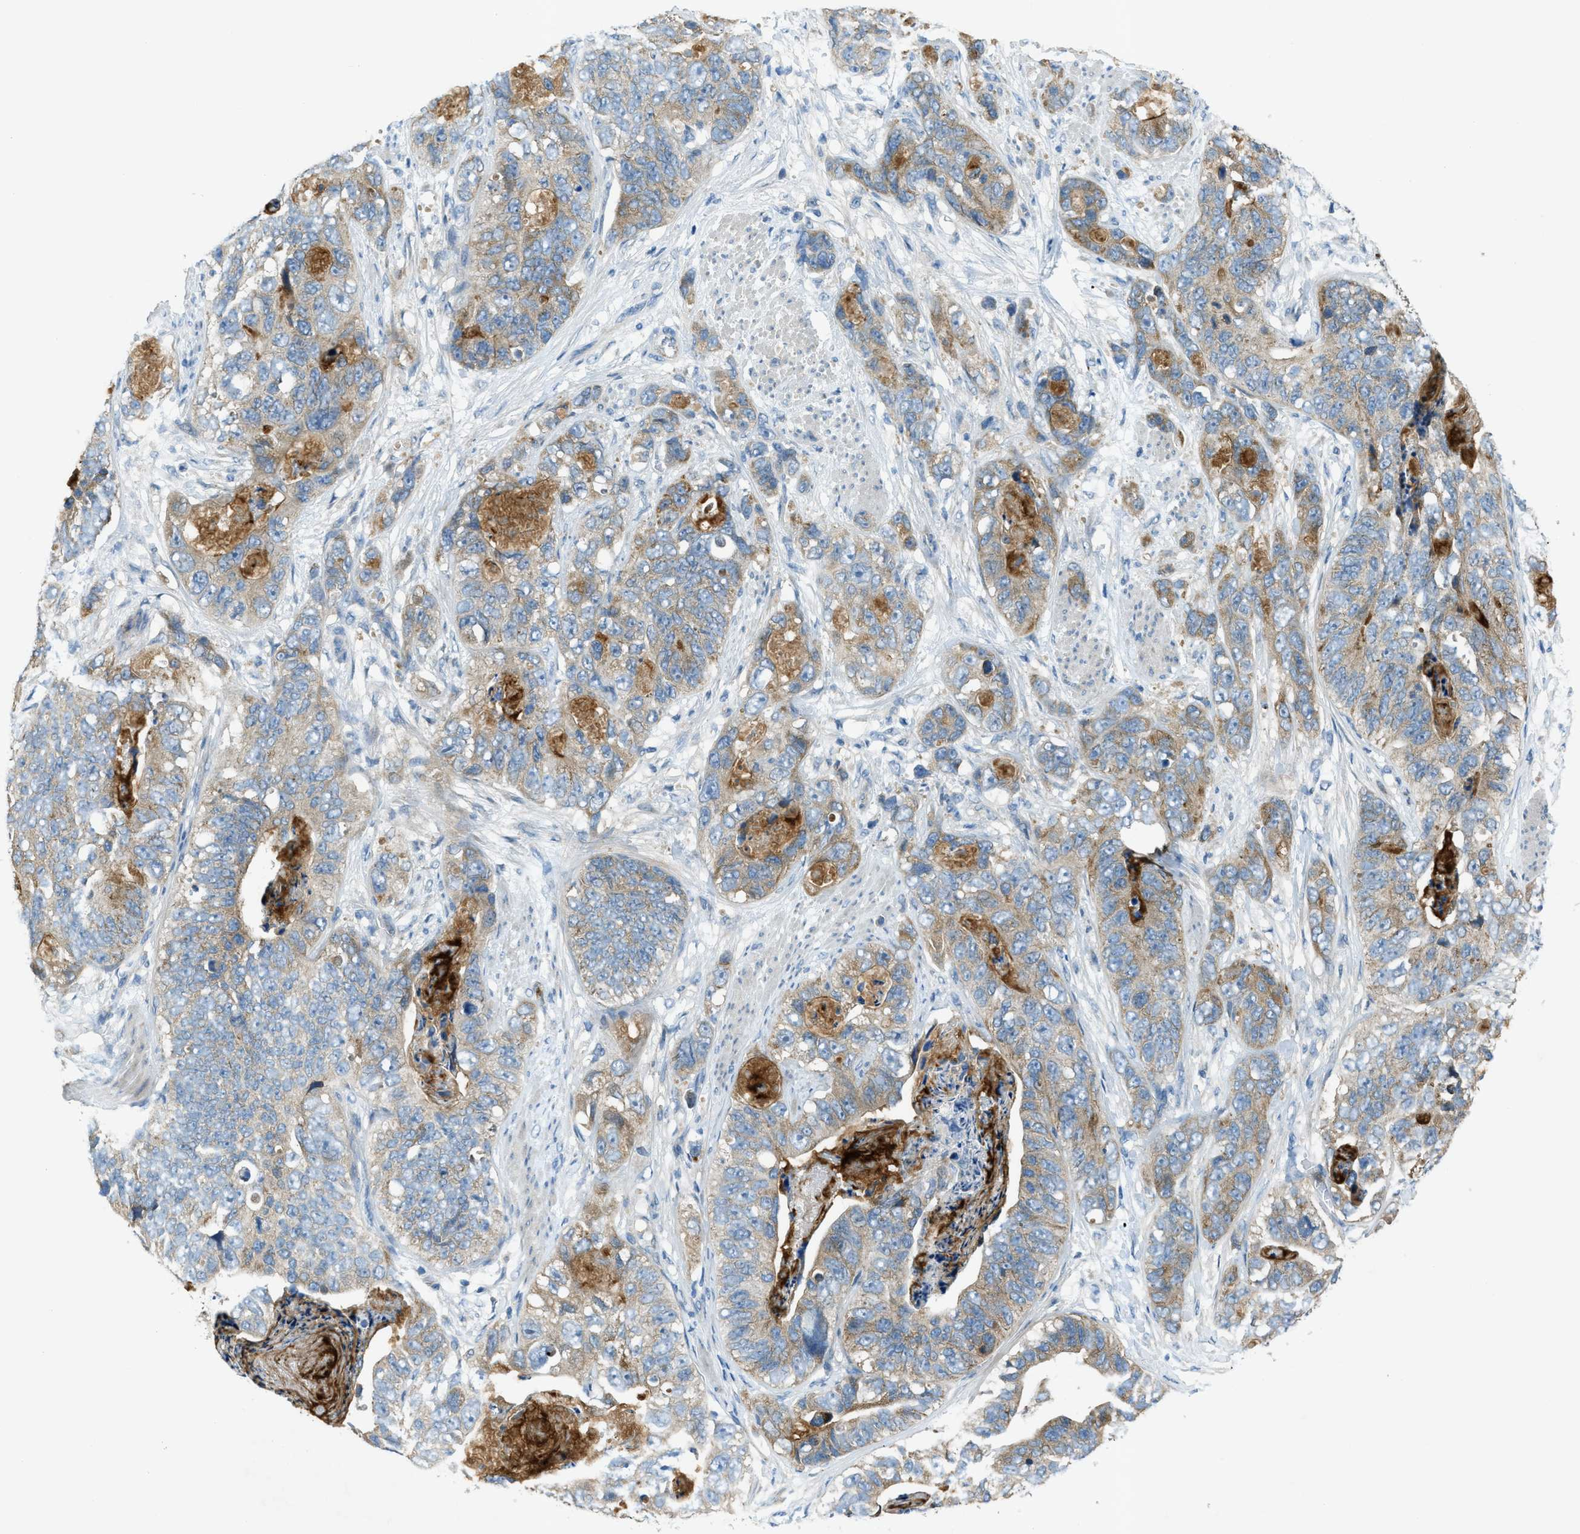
{"staining": {"intensity": "moderate", "quantity": "25%-75%", "location": "cytoplasmic/membranous"}, "tissue": "stomach cancer", "cell_type": "Tumor cells", "image_type": "cancer", "snomed": [{"axis": "morphology", "description": "Adenocarcinoma, NOS"}, {"axis": "topography", "description": "Stomach"}], "caption": "IHC photomicrograph of neoplastic tissue: stomach adenocarcinoma stained using immunohistochemistry reveals medium levels of moderate protein expression localized specifically in the cytoplasmic/membranous of tumor cells, appearing as a cytoplasmic/membranous brown color.", "gene": "SNX14", "patient": {"sex": "female", "age": 89}}